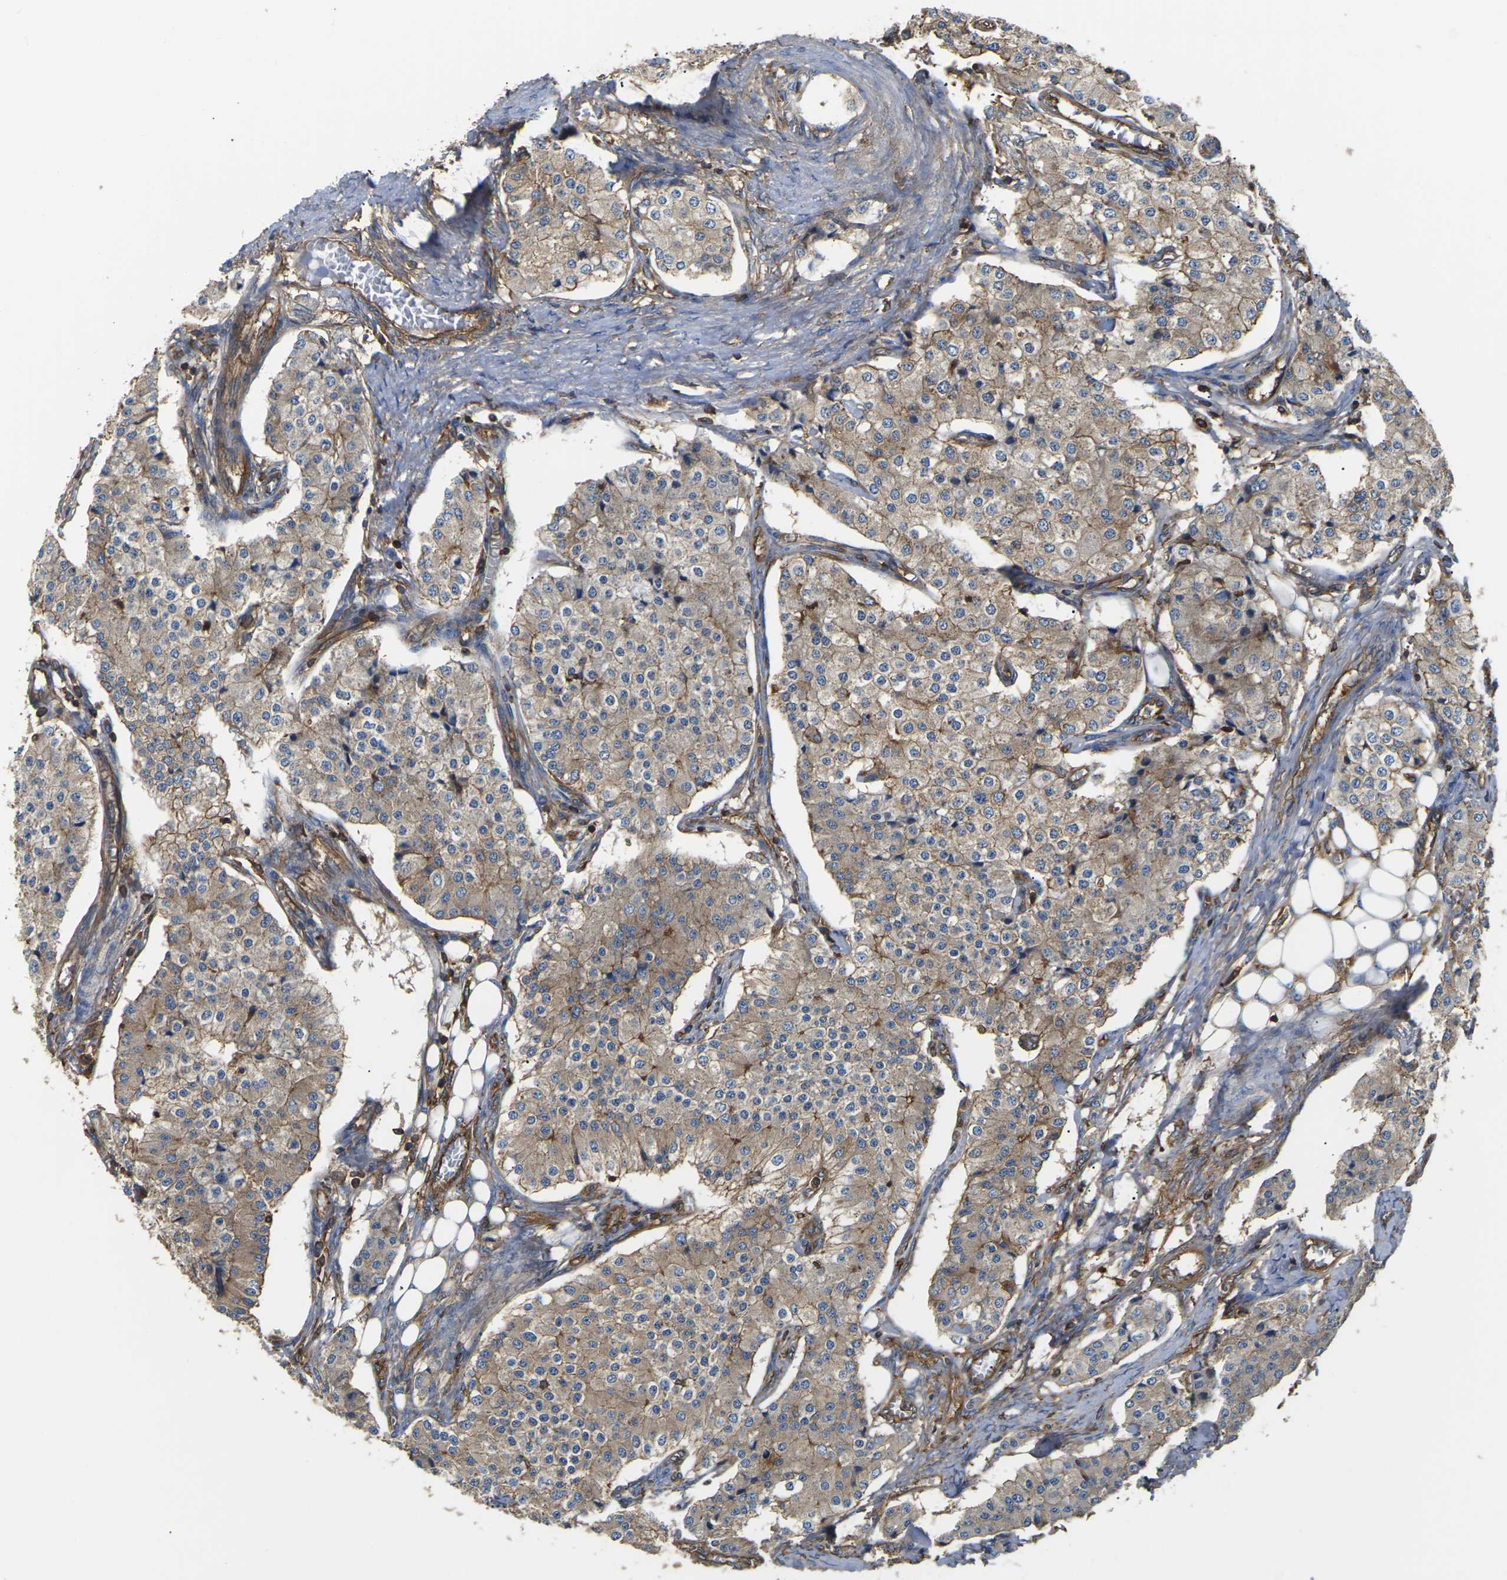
{"staining": {"intensity": "weak", "quantity": ">75%", "location": "cytoplasmic/membranous"}, "tissue": "carcinoid", "cell_type": "Tumor cells", "image_type": "cancer", "snomed": [{"axis": "morphology", "description": "Carcinoid, malignant, NOS"}, {"axis": "topography", "description": "Colon"}], "caption": "IHC photomicrograph of neoplastic tissue: carcinoid stained using immunohistochemistry shows low levels of weak protein expression localized specifically in the cytoplasmic/membranous of tumor cells, appearing as a cytoplasmic/membranous brown color.", "gene": "IQGAP1", "patient": {"sex": "female", "age": 52}}